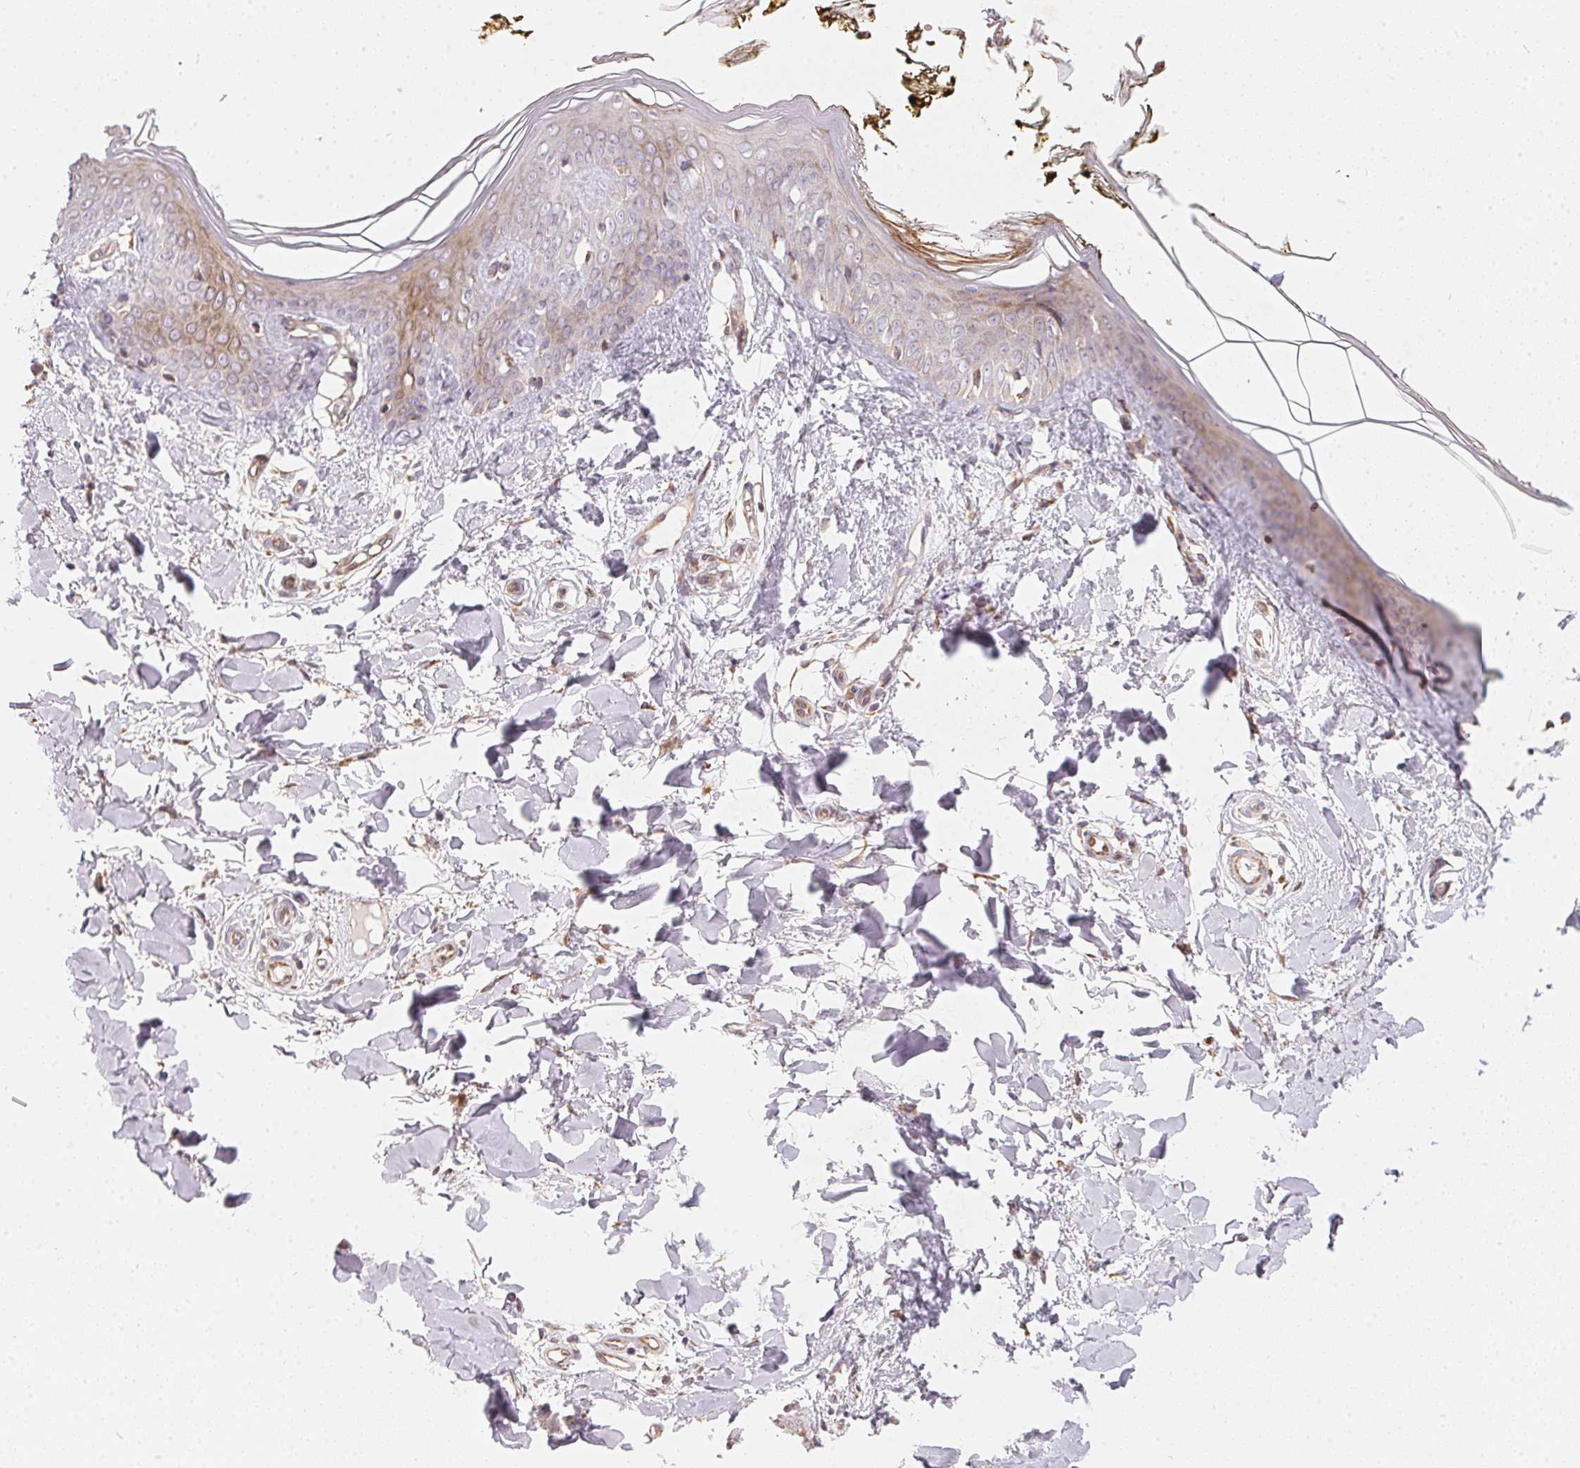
{"staining": {"intensity": "moderate", "quantity": "<25%", "location": "cytoplasmic/membranous"}, "tissue": "skin", "cell_type": "Fibroblasts", "image_type": "normal", "snomed": [{"axis": "morphology", "description": "Normal tissue, NOS"}, {"axis": "topography", "description": "Skin"}], "caption": "About <25% of fibroblasts in unremarkable human skin reveal moderate cytoplasmic/membranous protein positivity as visualized by brown immunohistochemical staining.", "gene": "VWA5B2", "patient": {"sex": "female", "age": 34}}